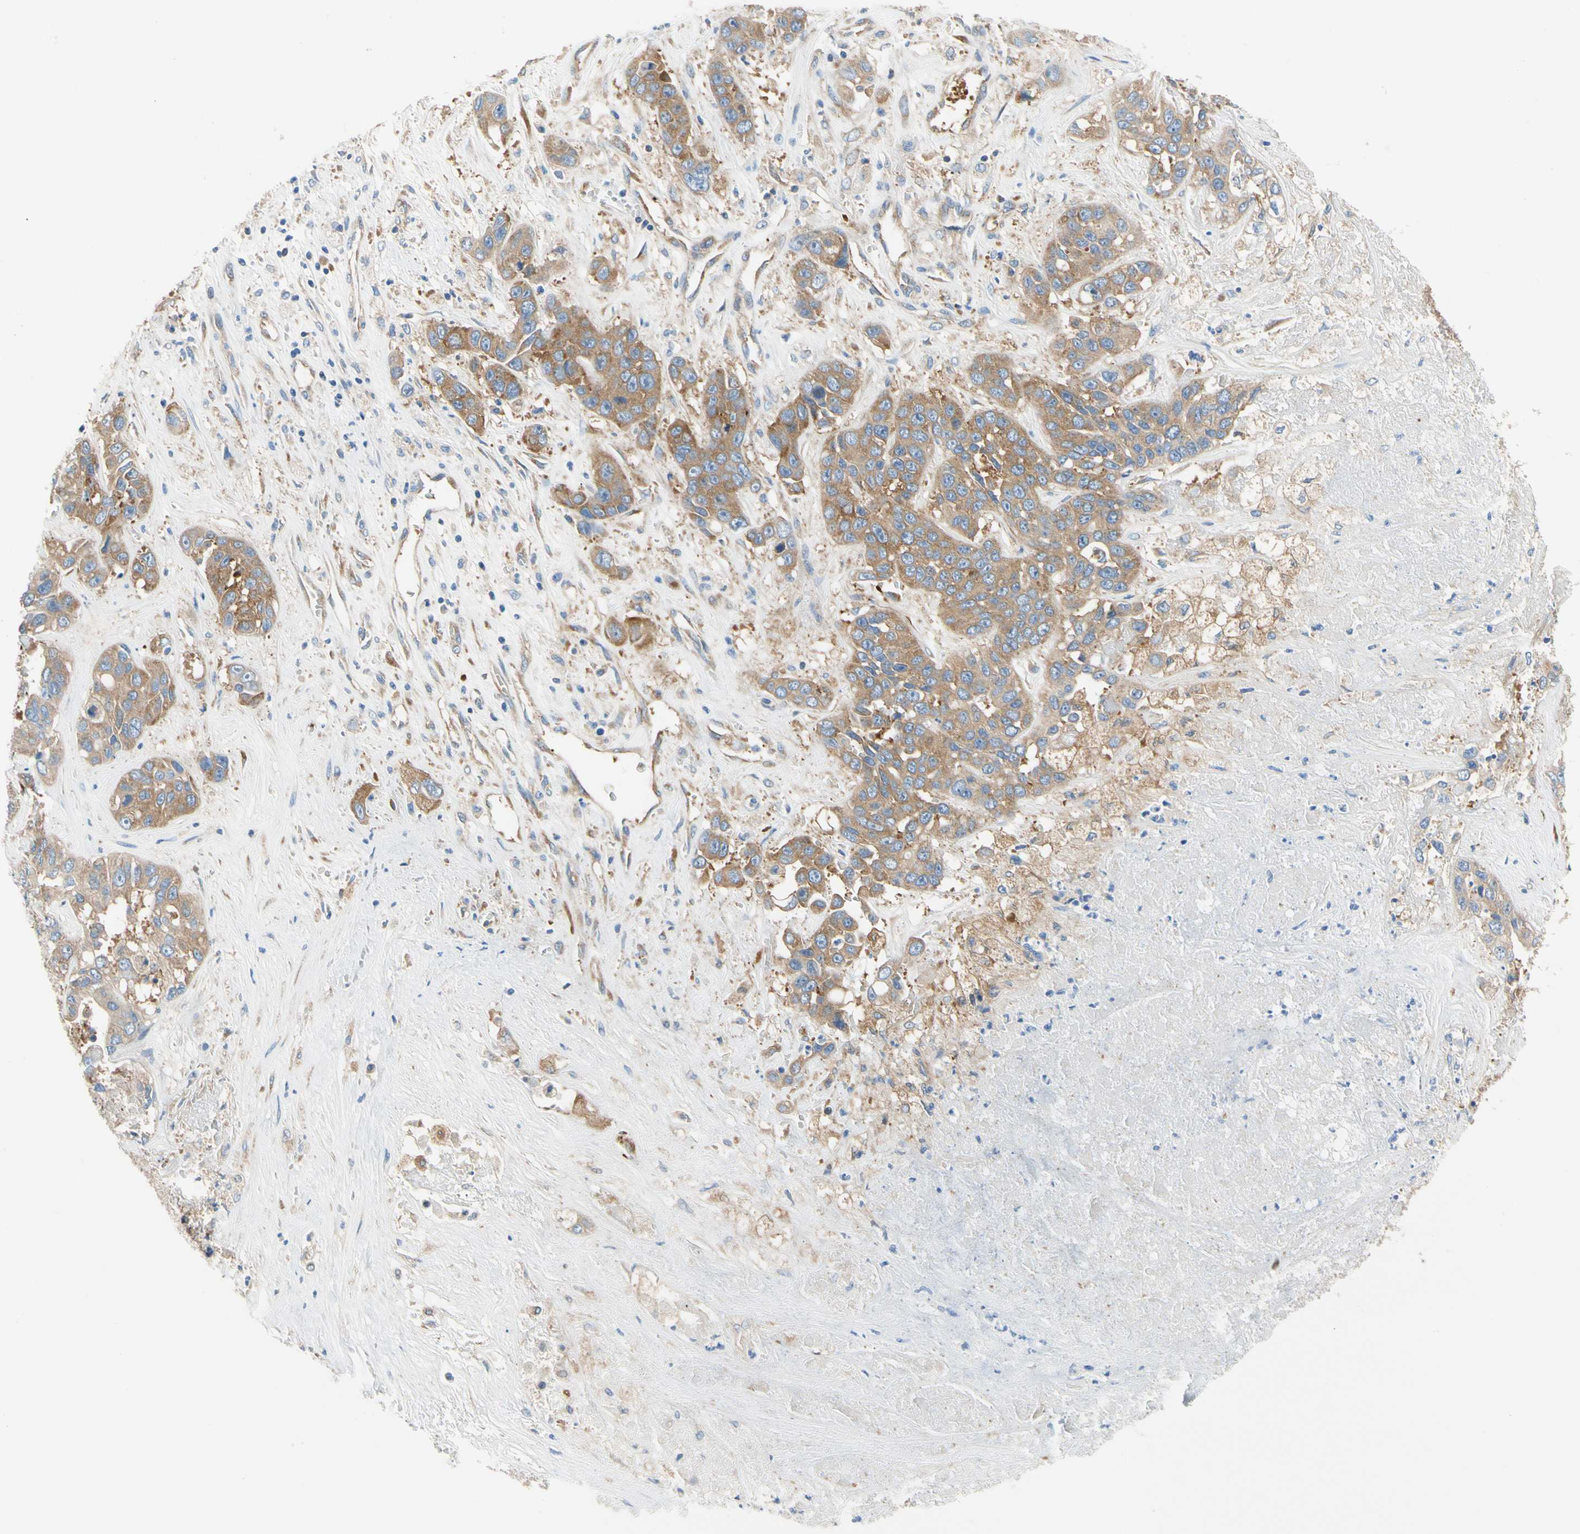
{"staining": {"intensity": "moderate", "quantity": ">75%", "location": "cytoplasmic/membranous"}, "tissue": "liver cancer", "cell_type": "Tumor cells", "image_type": "cancer", "snomed": [{"axis": "morphology", "description": "Cholangiocarcinoma"}, {"axis": "topography", "description": "Liver"}], "caption": "Moderate cytoplasmic/membranous expression for a protein is appreciated in approximately >75% of tumor cells of cholangiocarcinoma (liver) using immunohistochemistry.", "gene": "GPHN", "patient": {"sex": "female", "age": 52}}